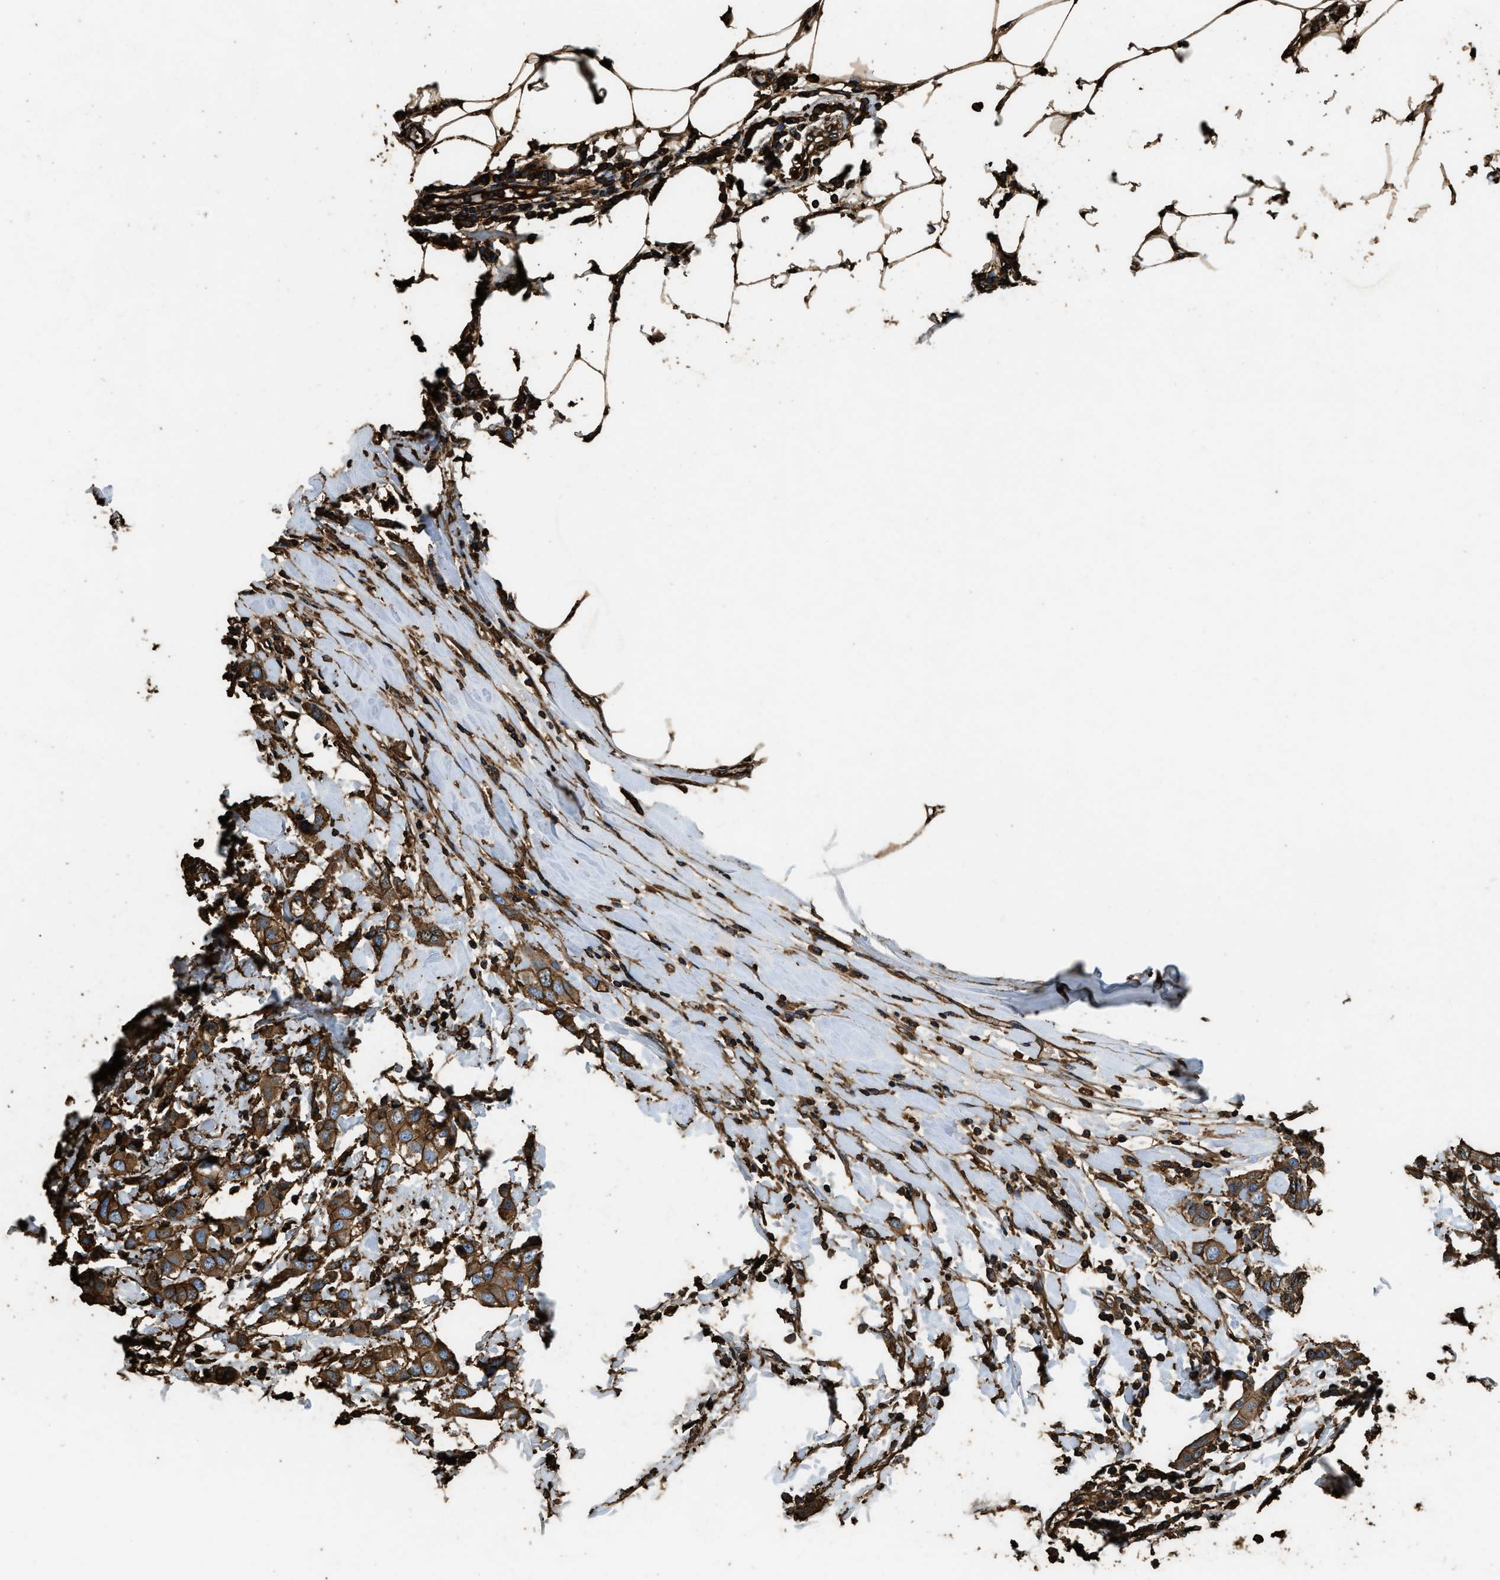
{"staining": {"intensity": "strong", "quantity": ">75%", "location": "cytoplasmic/membranous"}, "tissue": "breast cancer", "cell_type": "Tumor cells", "image_type": "cancer", "snomed": [{"axis": "morphology", "description": "Duct carcinoma"}, {"axis": "topography", "description": "Breast"}], "caption": "Brown immunohistochemical staining in breast cancer (invasive ductal carcinoma) displays strong cytoplasmic/membranous staining in approximately >75% of tumor cells.", "gene": "ACCS", "patient": {"sex": "female", "age": 50}}